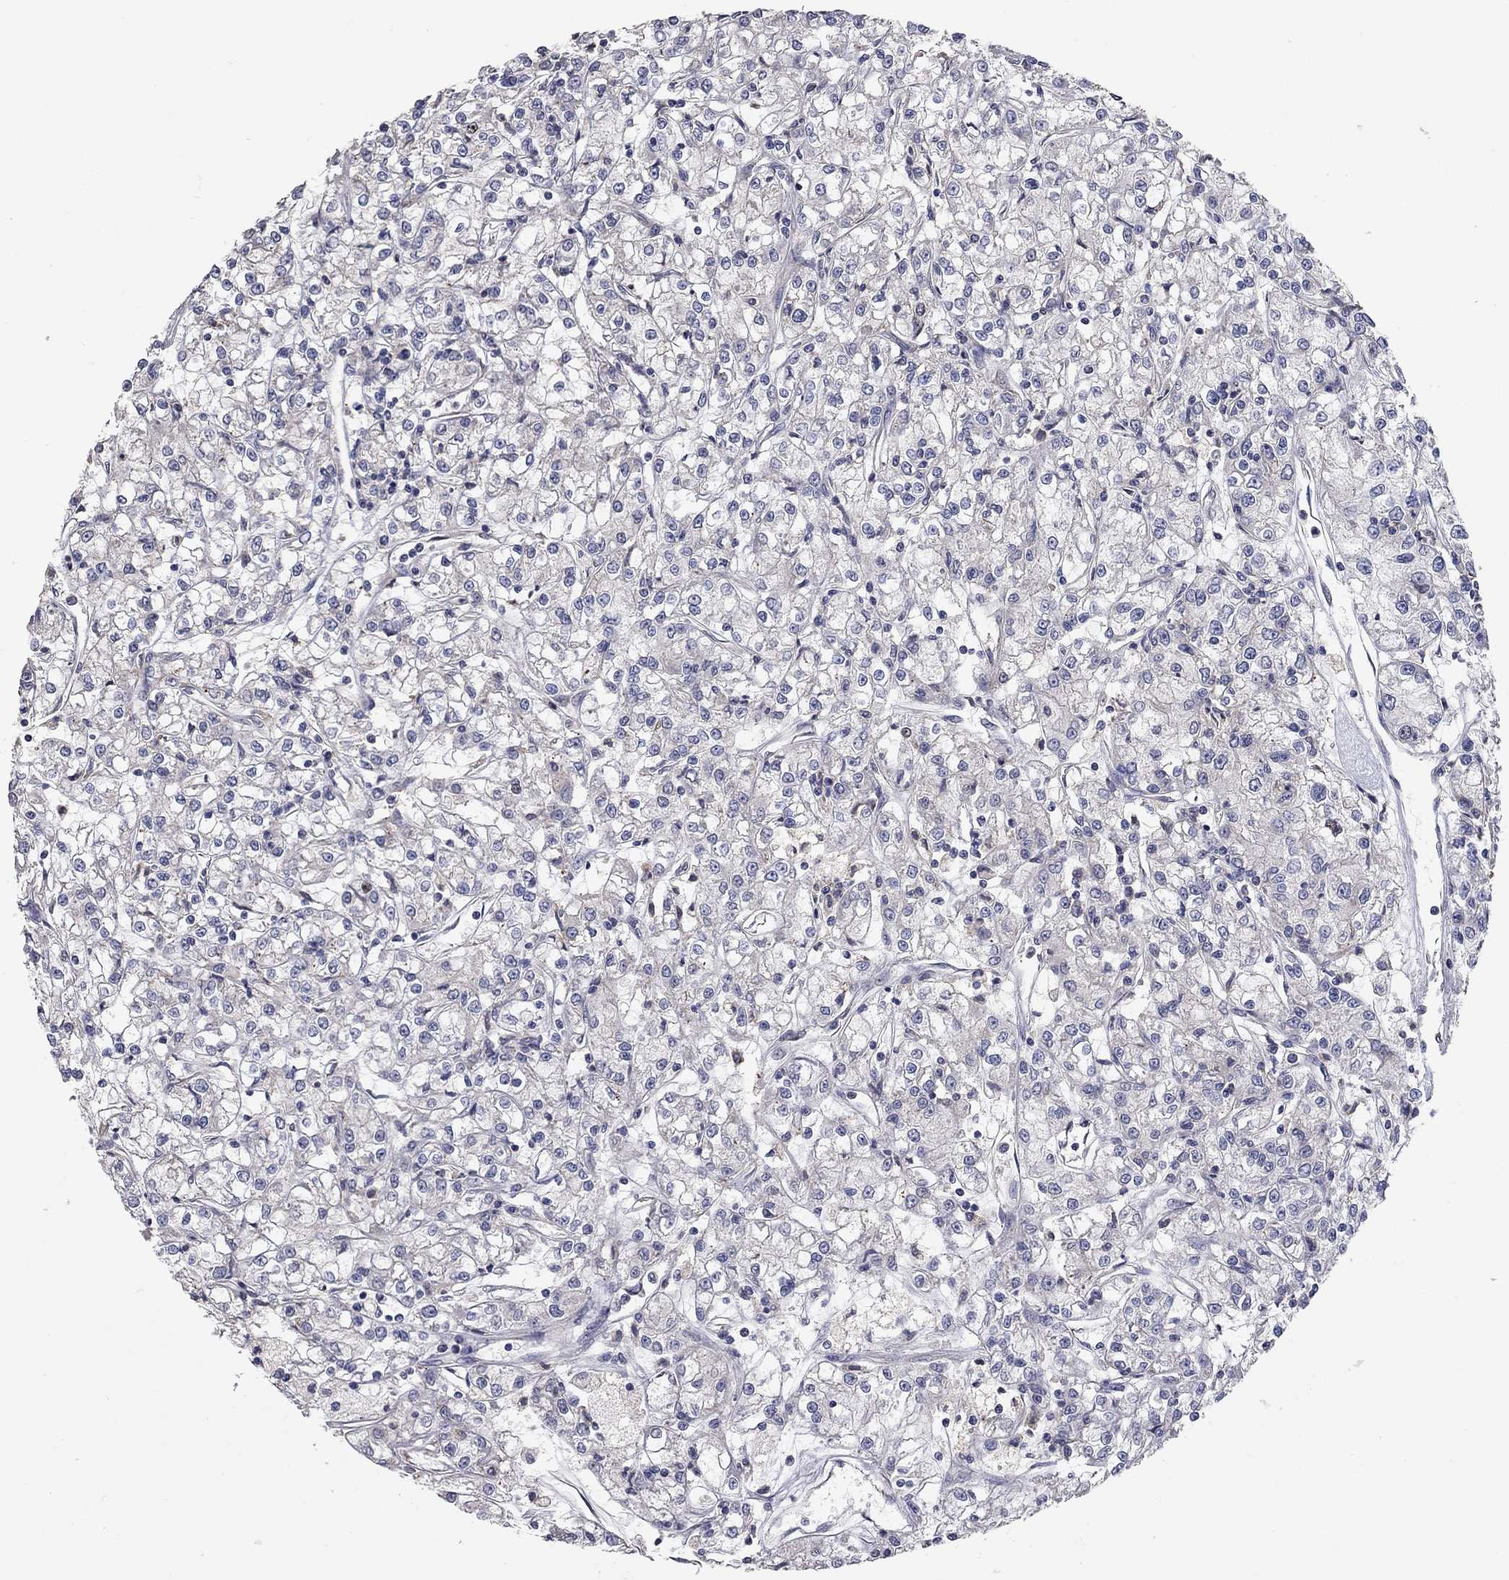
{"staining": {"intensity": "negative", "quantity": "none", "location": "none"}, "tissue": "renal cancer", "cell_type": "Tumor cells", "image_type": "cancer", "snomed": [{"axis": "morphology", "description": "Adenocarcinoma, NOS"}, {"axis": "topography", "description": "Kidney"}], "caption": "Renal cancer (adenocarcinoma) was stained to show a protein in brown. There is no significant positivity in tumor cells.", "gene": "XAGE2", "patient": {"sex": "female", "age": 59}}